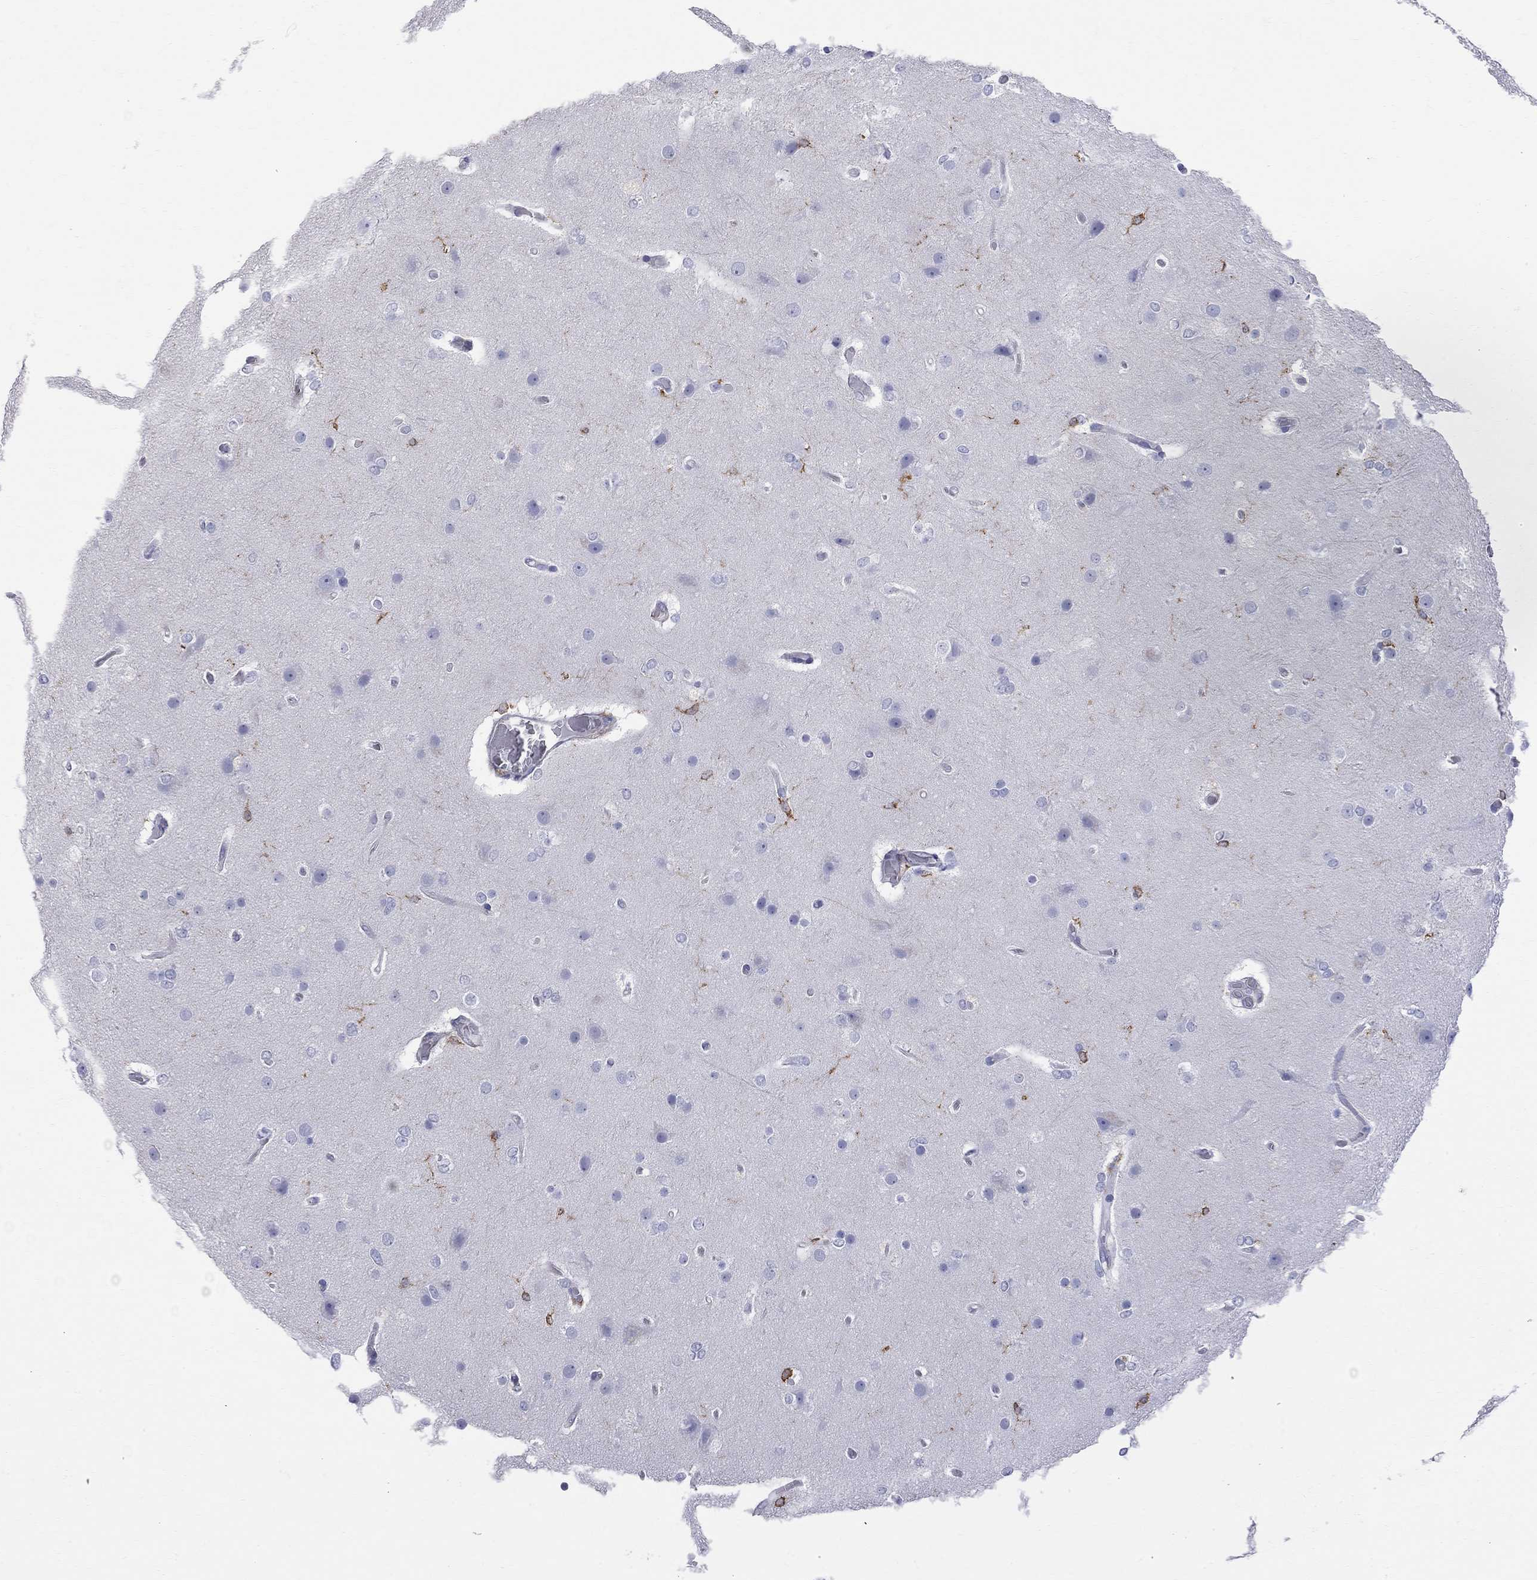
{"staining": {"intensity": "negative", "quantity": "none", "location": "none"}, "tissue": "glioma", "cell_type": "Tumor cells", "image_type": "cancer", "snomed": [{"axis": "morphology", "description": "Glioma, malignant, High grade"}, {"axis": "topography", "description": "Brain"}], "caption": "Photomicrograph shows no significant protein expression in tumor cells of glioma. (Immunohistochemistry, brightfield microscopy, high magnification).", "gene": "ABI3", "patient": {"sex": "female", "age": 61}}